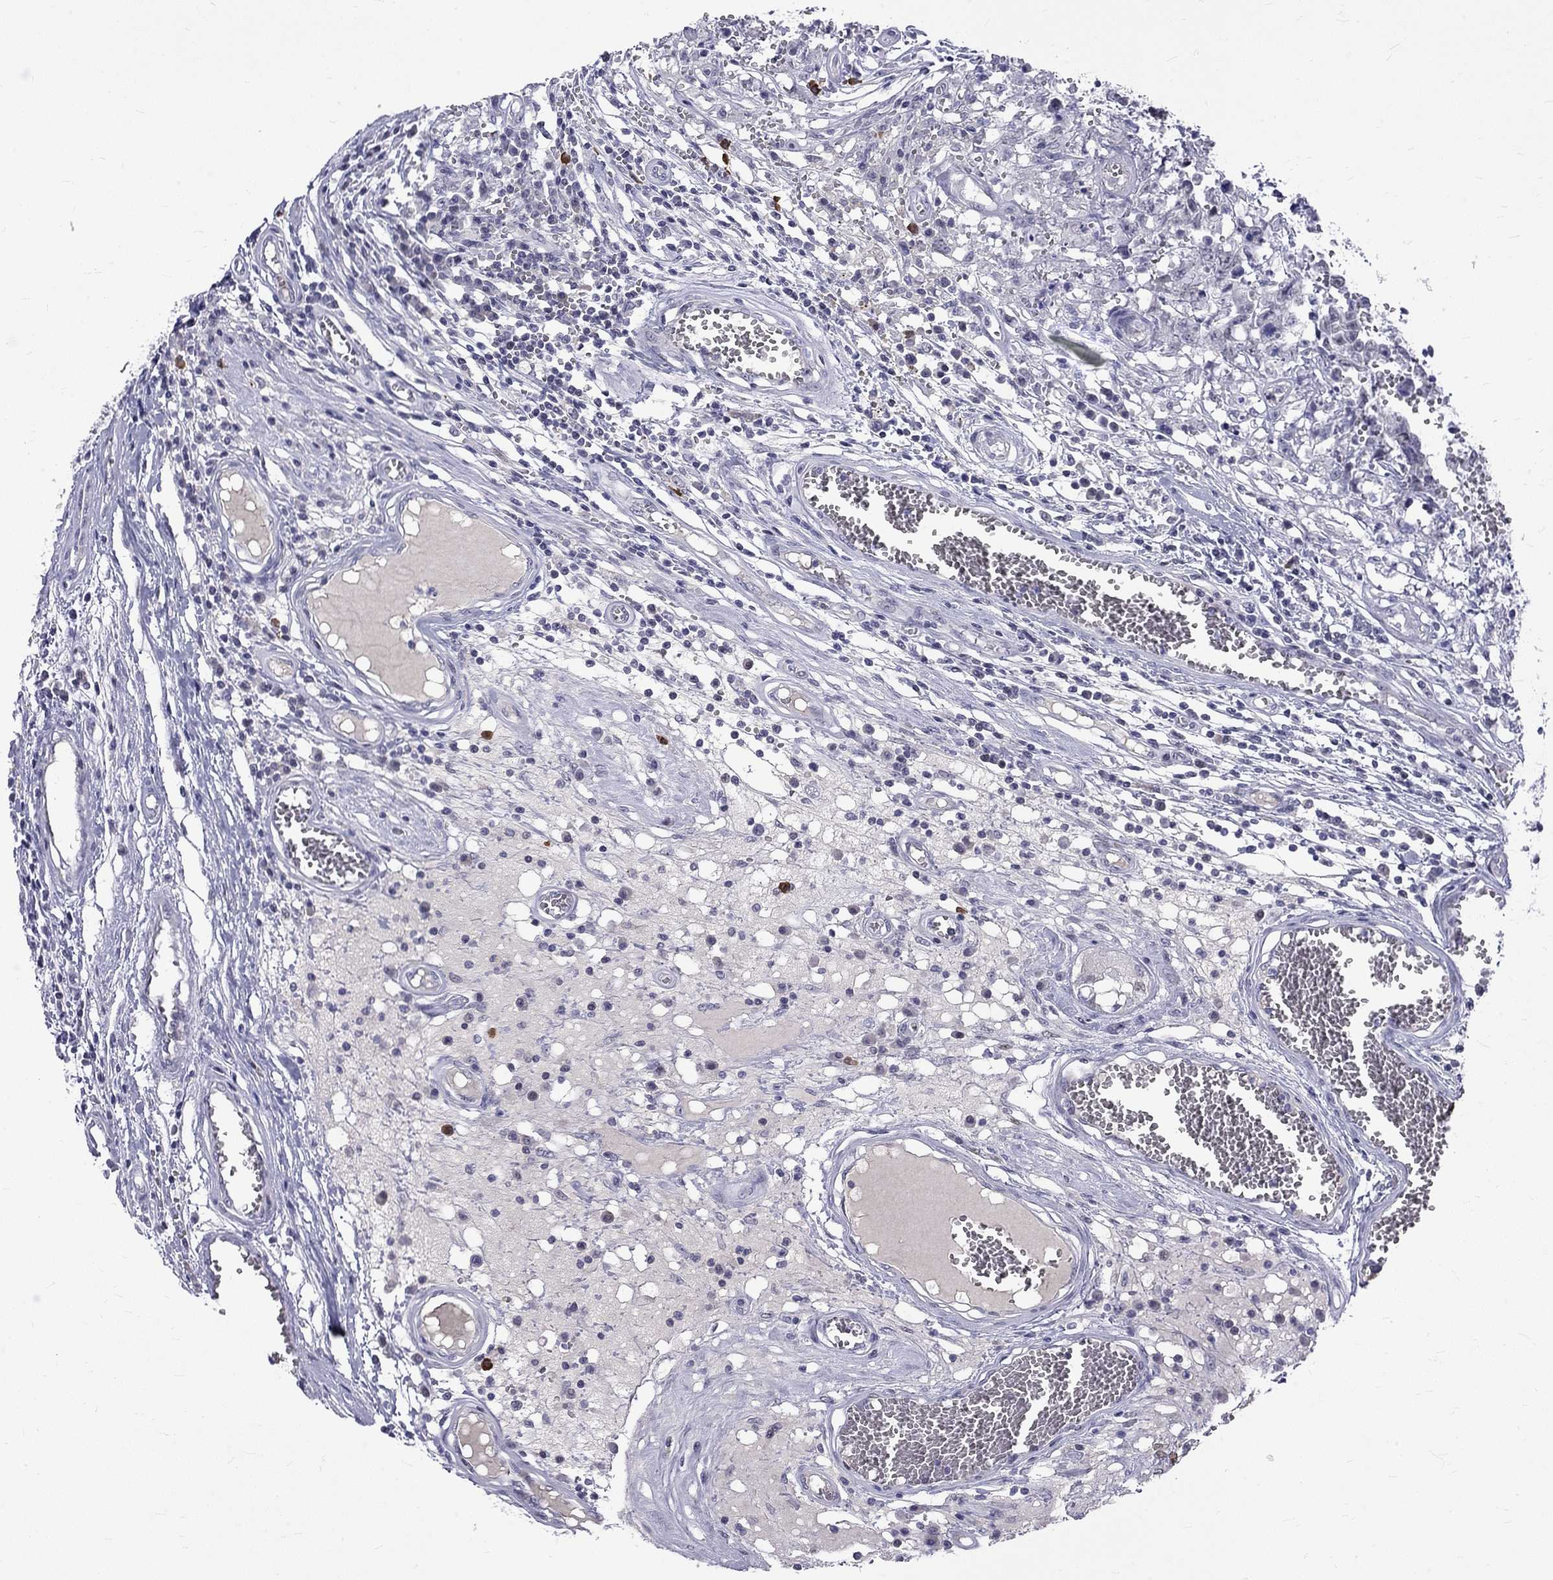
{"staining": {"intensity": "negative", "quantity": "none", "location": "none"}, "tissue": "testis cancer", "cell_type": "Tumor cells", "image_type": "cancer", "snomed": [{"axis": "morphology", "description": "Carcinoma, Embryonal, NOS"}, {"axis": "topography", "description": "Testis"}], "caption": "High power microscopy image of an IHC photomicrograph of testis cancer (embryonal carcinoma), revealing no significant expression in tumor cells. (DAB (3,3'-diaminobenzidine) immunohistochemistry, high magnification).", "gene": "RTL9", "patient": {"sex": "male", "age": 36}}